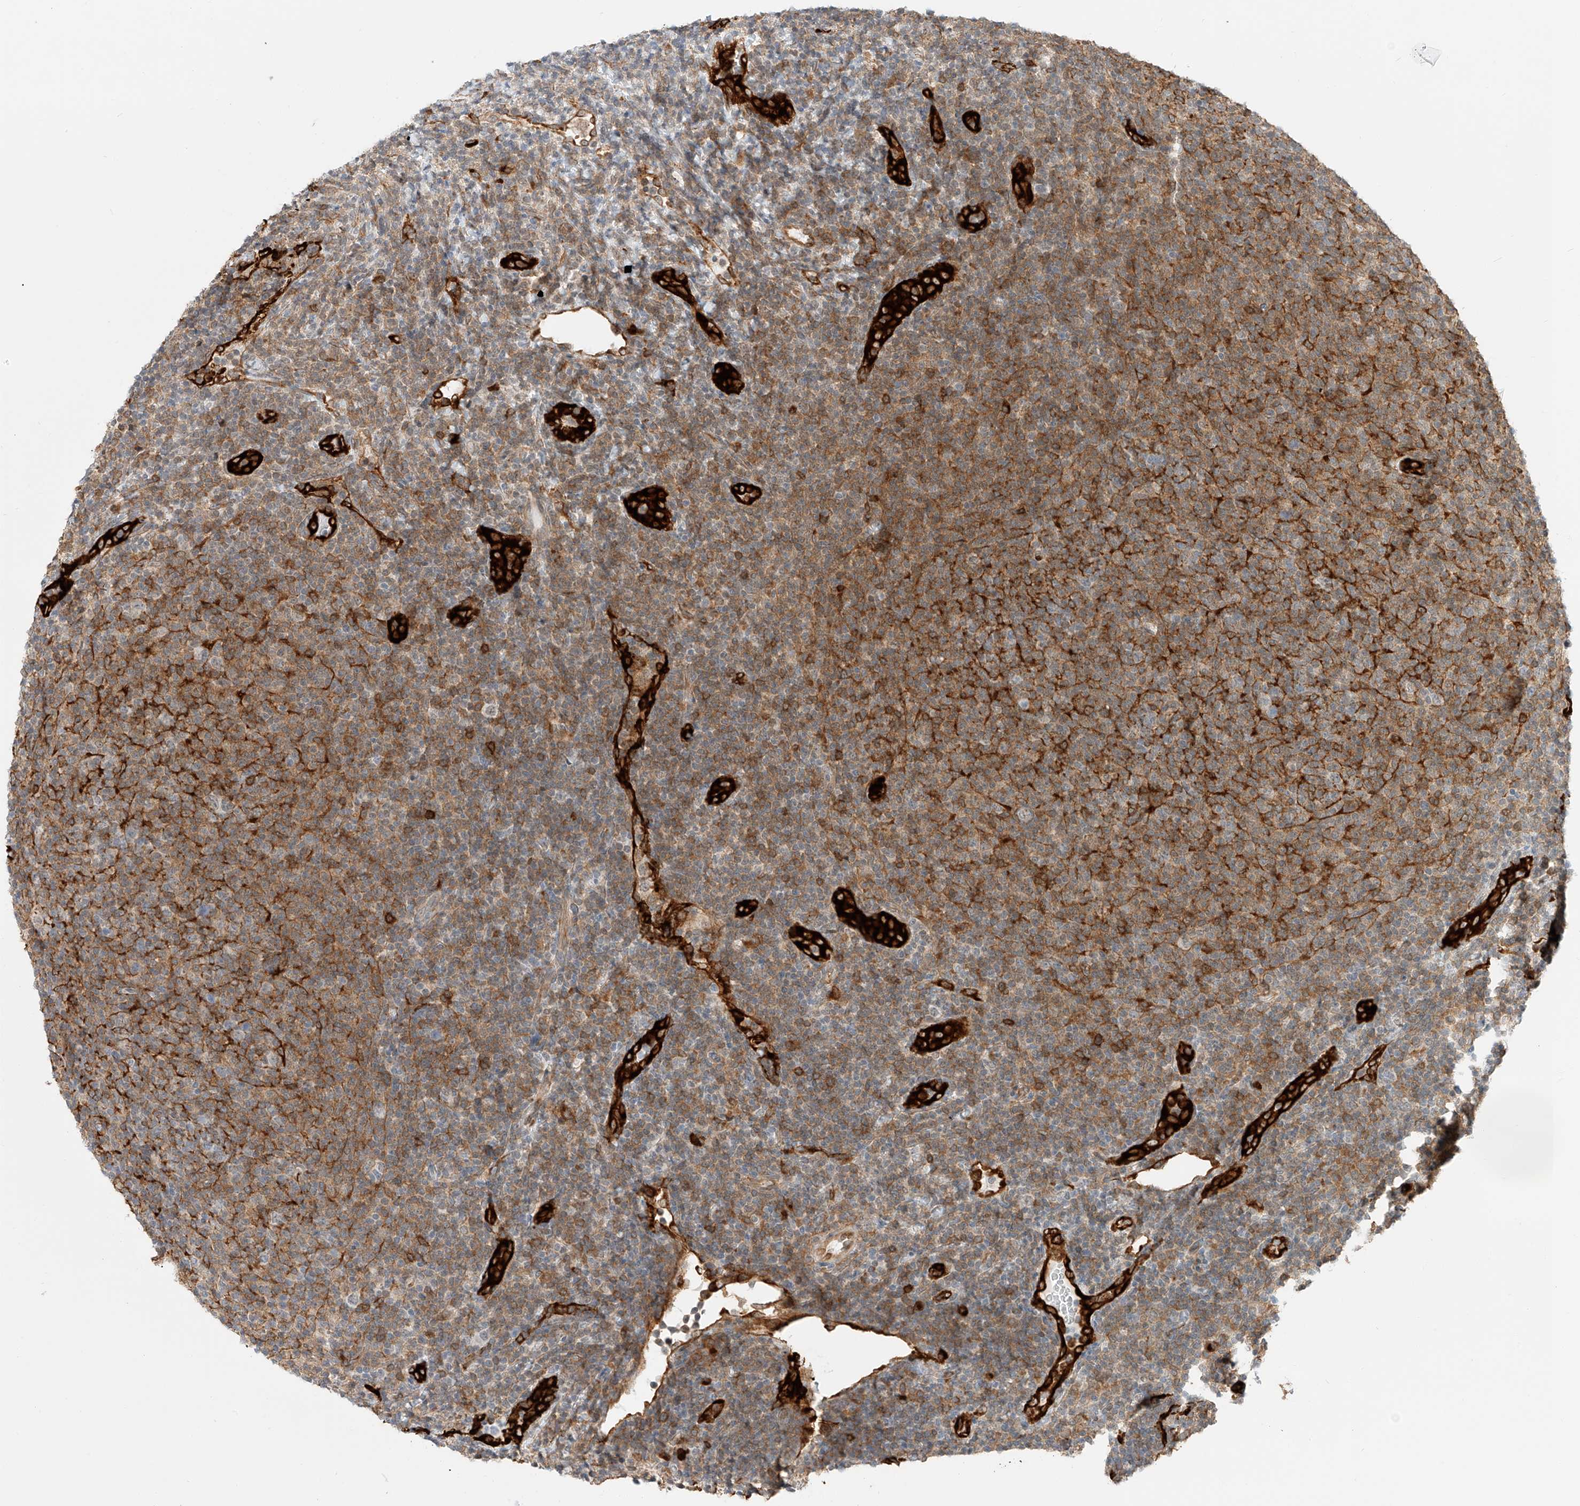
{"staining": {"intensity": "weak", "quantity": "25%-75%", "location": "cytoplasmic/membranous"}, "tissue": "lymphoma", "cell_type": "Tumor cells", "image_type": "cancer", "snomed": [{"axis": "morphology", "description": "Malignant lymphoma, non-Hodgkin's type, Low grade"}, {"axis": "topography", "description": "Lymph node"}], "caption": "A micrograph showing weak cytoplasmic/membranous staining in about 25%-75% of tumor cells in malignant lymphoma, non-Hodgkin's type (low-grade), as visualized by brown immunohistochemical staining.", "gene": "CARMIL1", "patient": {"sex": "male", "age": 66}}